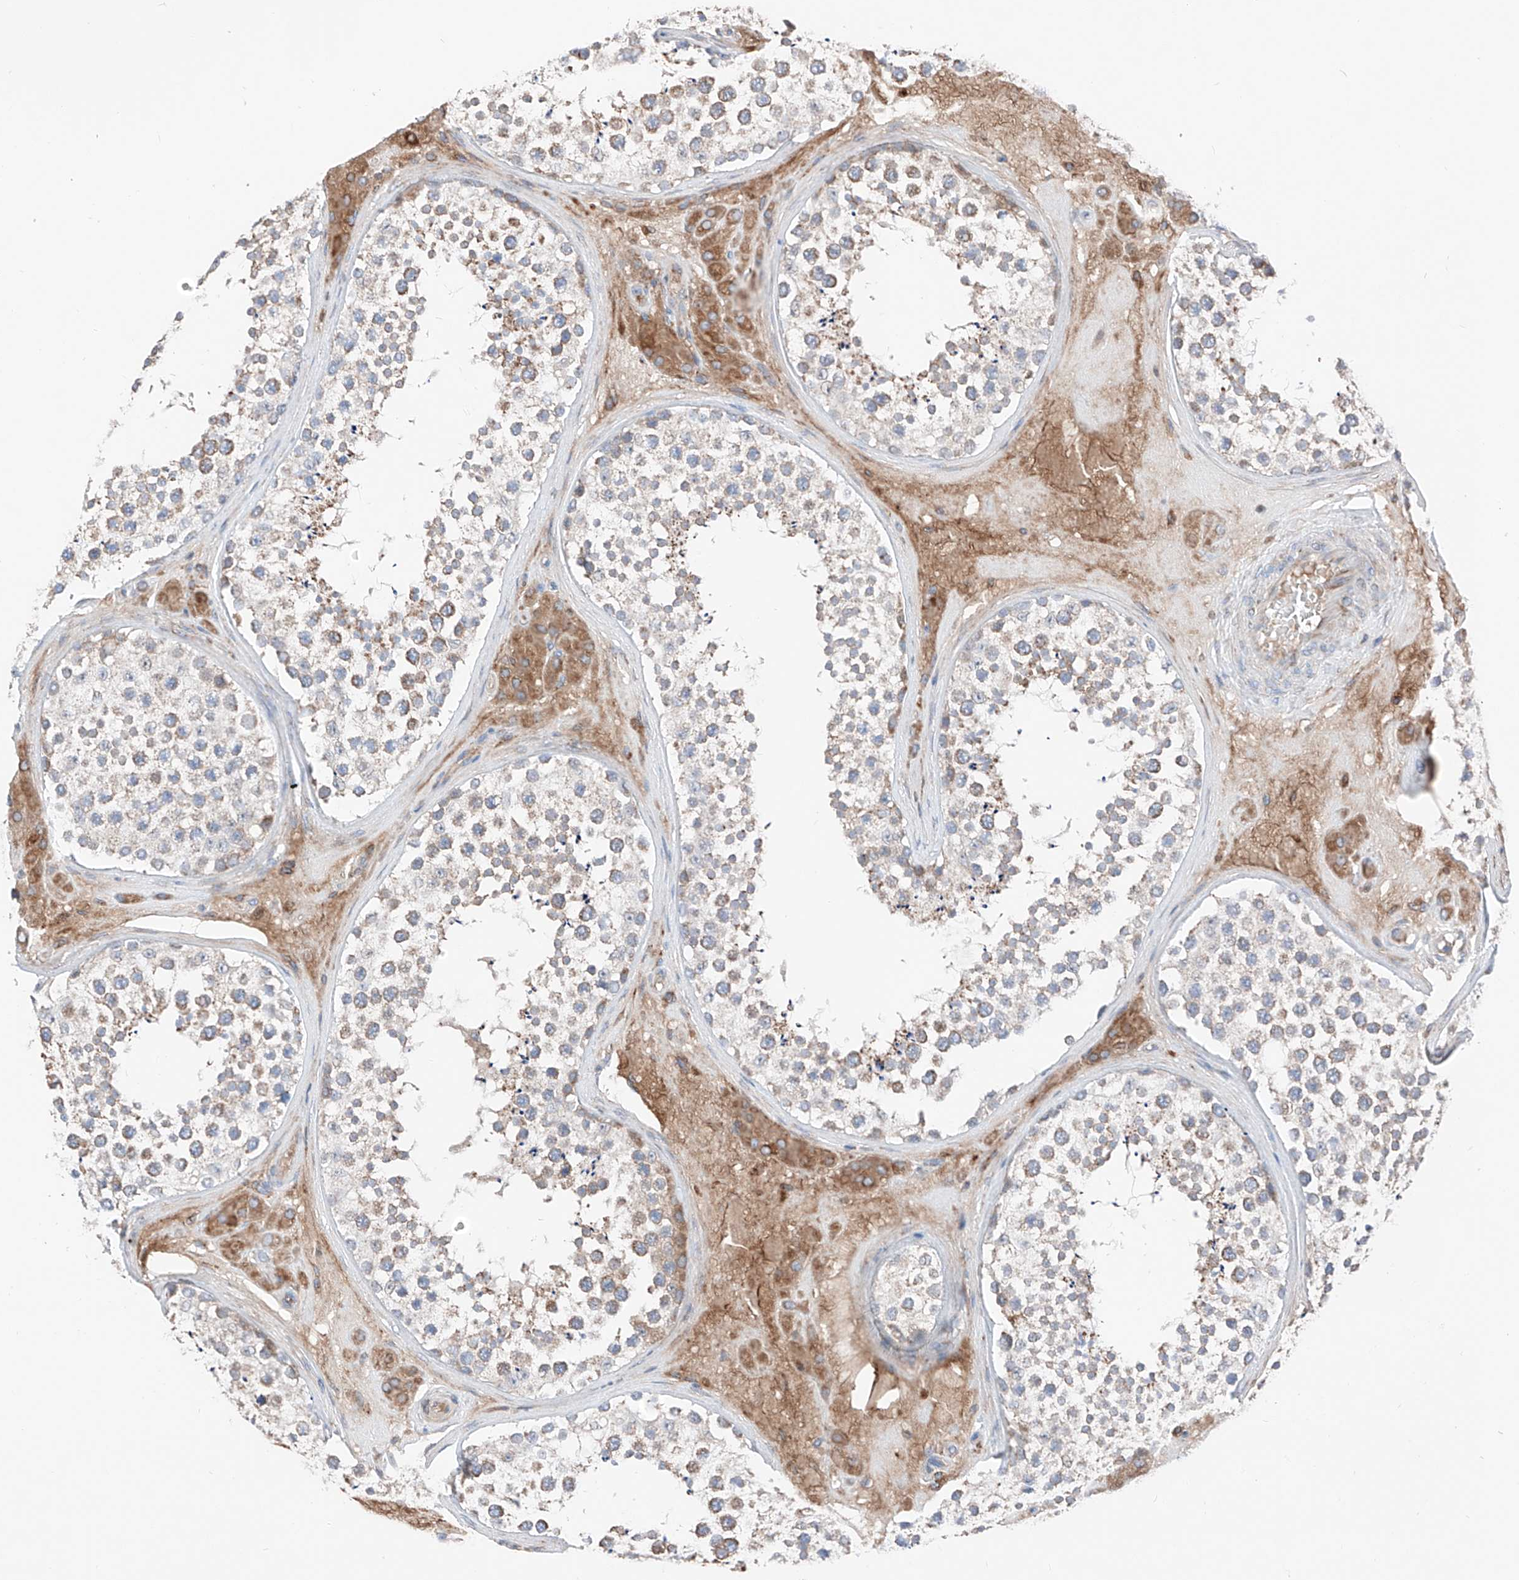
{"staining": {"intensity": "moderate", "quantity": "25%-75%", "location": "cytoplasmic/membranous"}, "tissue": "testis", "cell_type": "Cells in seminiferous ducts", "image_type": "normal", "snomed": [{"axis": "morphology", "description": "Normal tissue, NOS"}, {"axis": "topography", "description": "Testis"}], "caption": "Cells in seminiferous ducts demonstrate medium levels of moderate cytoplasmic/membranous expression in approximately 25%-75% of cells in benign human testis. (DAB IHC, brown staining for protein, blue staining for nuclei).", "gene": "MRAP", "patient": {"sex": "male", "age": 46}}